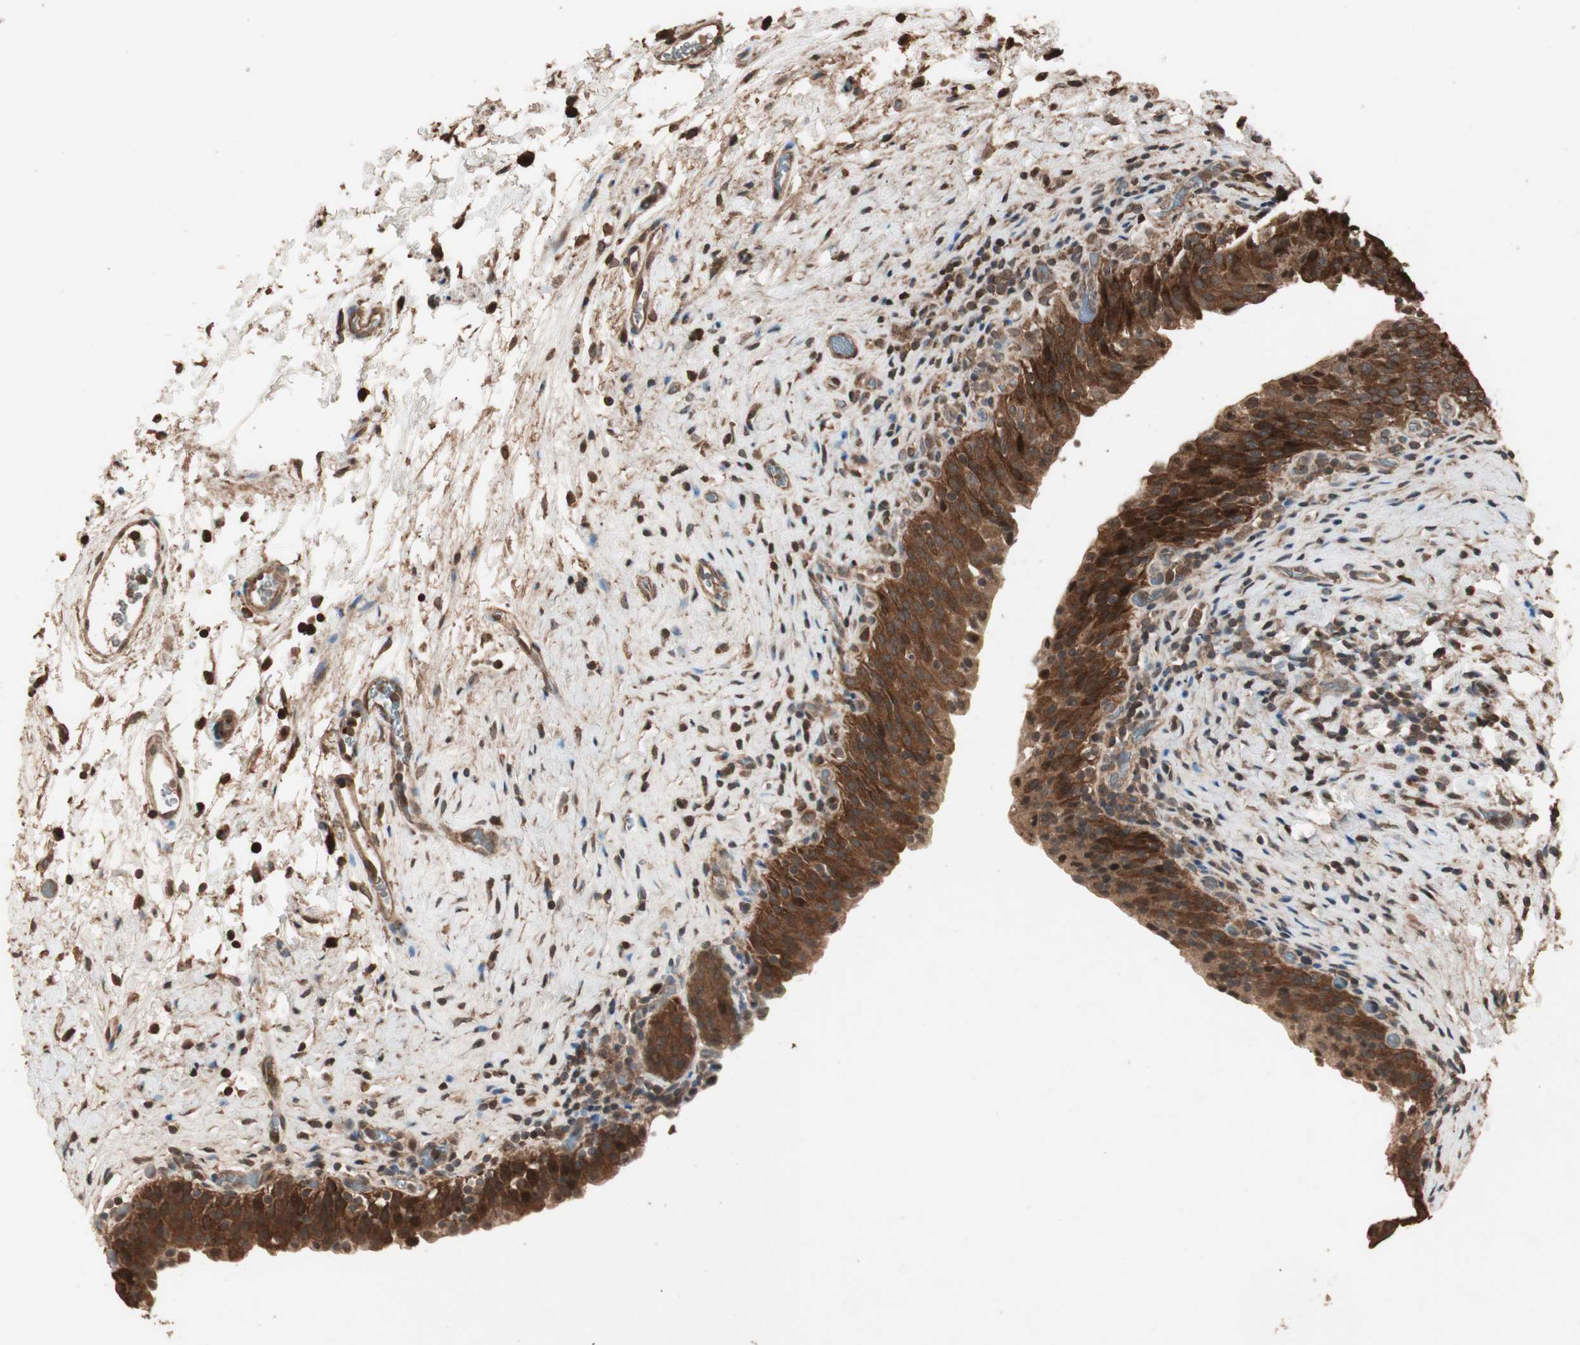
{"staining": {"intensity": "strong", "quantity": ">75%", "location": "cytoplasmic/membranous,nuclear"}, "tissue": "urinary bladder", "cell_type": "Urothelial cells", "image_type": "normal", "snomed": [{"axis": "morphology", "description": "Normal tissue, NOS"}, {"axis": "topography", "description": "Urinary bladder"}], "caption": "Immunohistochemical staining of unremarkable human urinary bladder demonstrates high levels of strong cytoplasmic/membranous,nuclear positivity in about >75% of urothelial cells.", "gene": "USP20", "patient": {"sex": "male", "age": 51}}